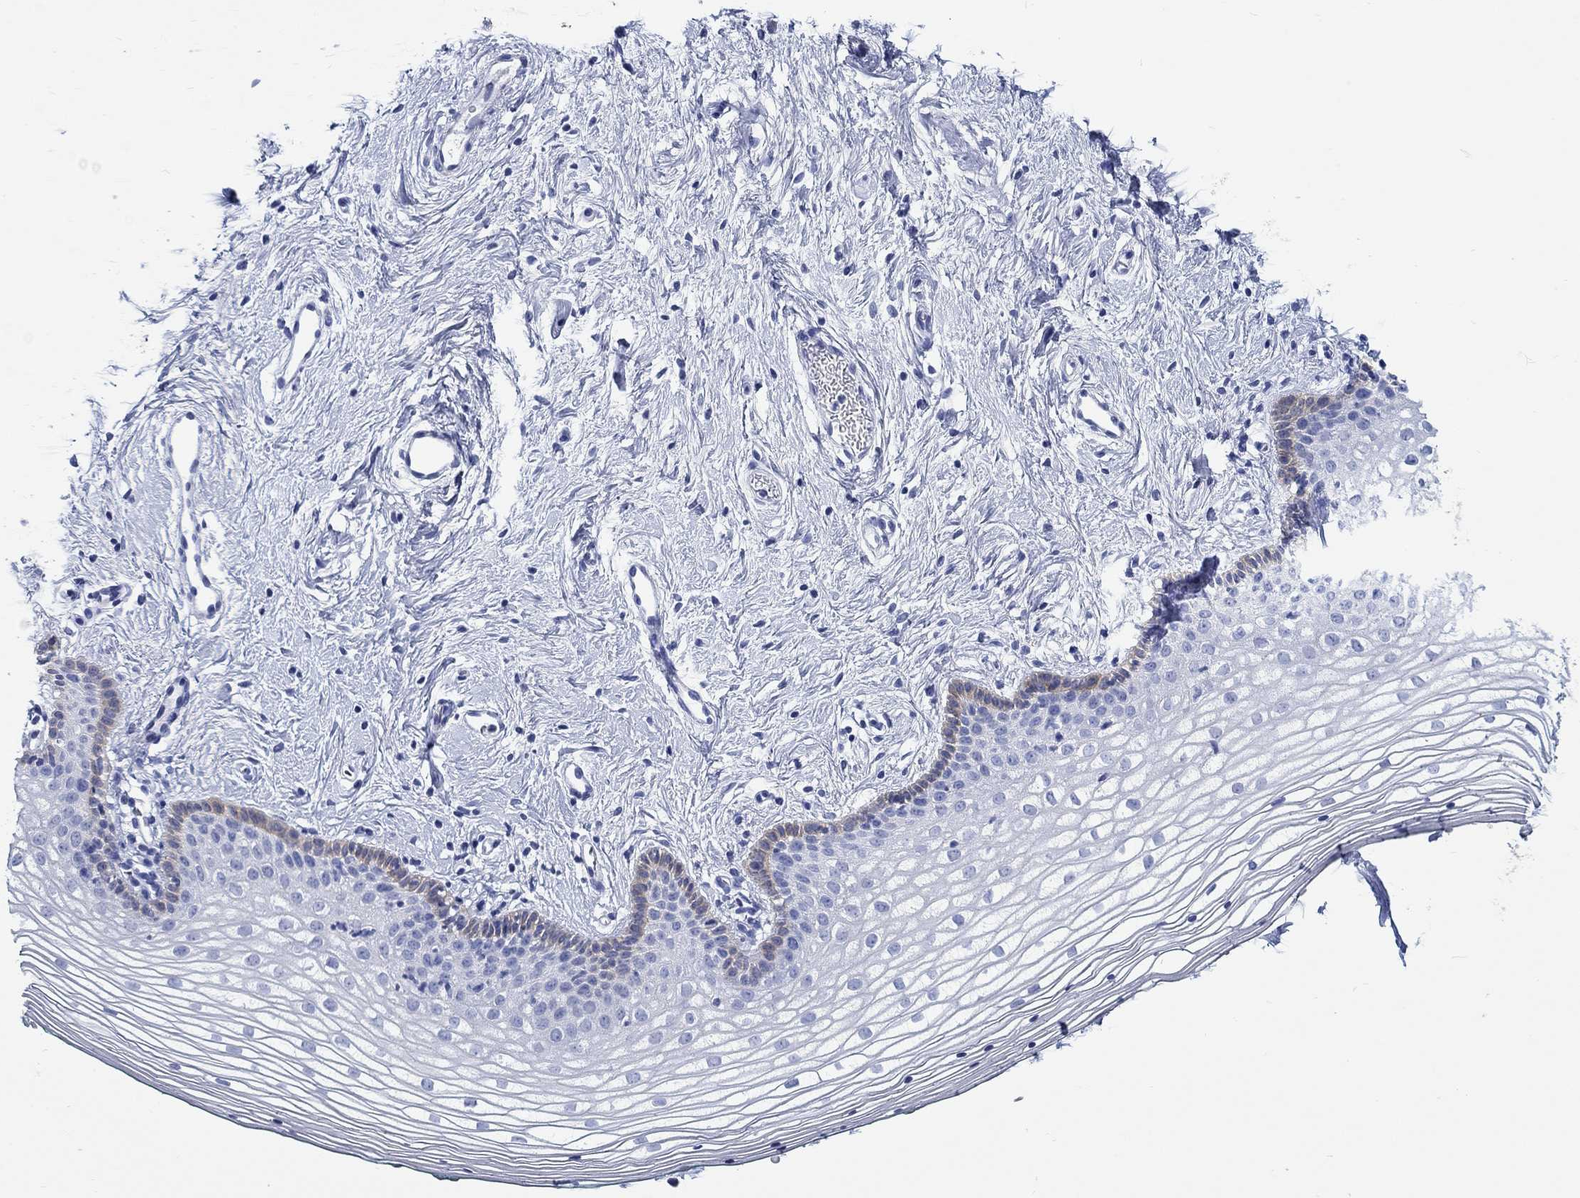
{"staining": {"intensity": "negative", "quantity": "none", "location": "none"}, "tissue": "vagina", "cell_type": "Squamous epithelial cells", "image_type": "normal", "snomed": [{"axis": "morphology", "description": "Normal tissue, NOS"}, {"axis": "topography", "description": "Vagina"}], "caption": "A histopathology image of vagina stained for a protein shows no brown staining in squamous epithelial cells.", "gene": "FBXO2", "patient": {"sex": "female", "age": 36}}